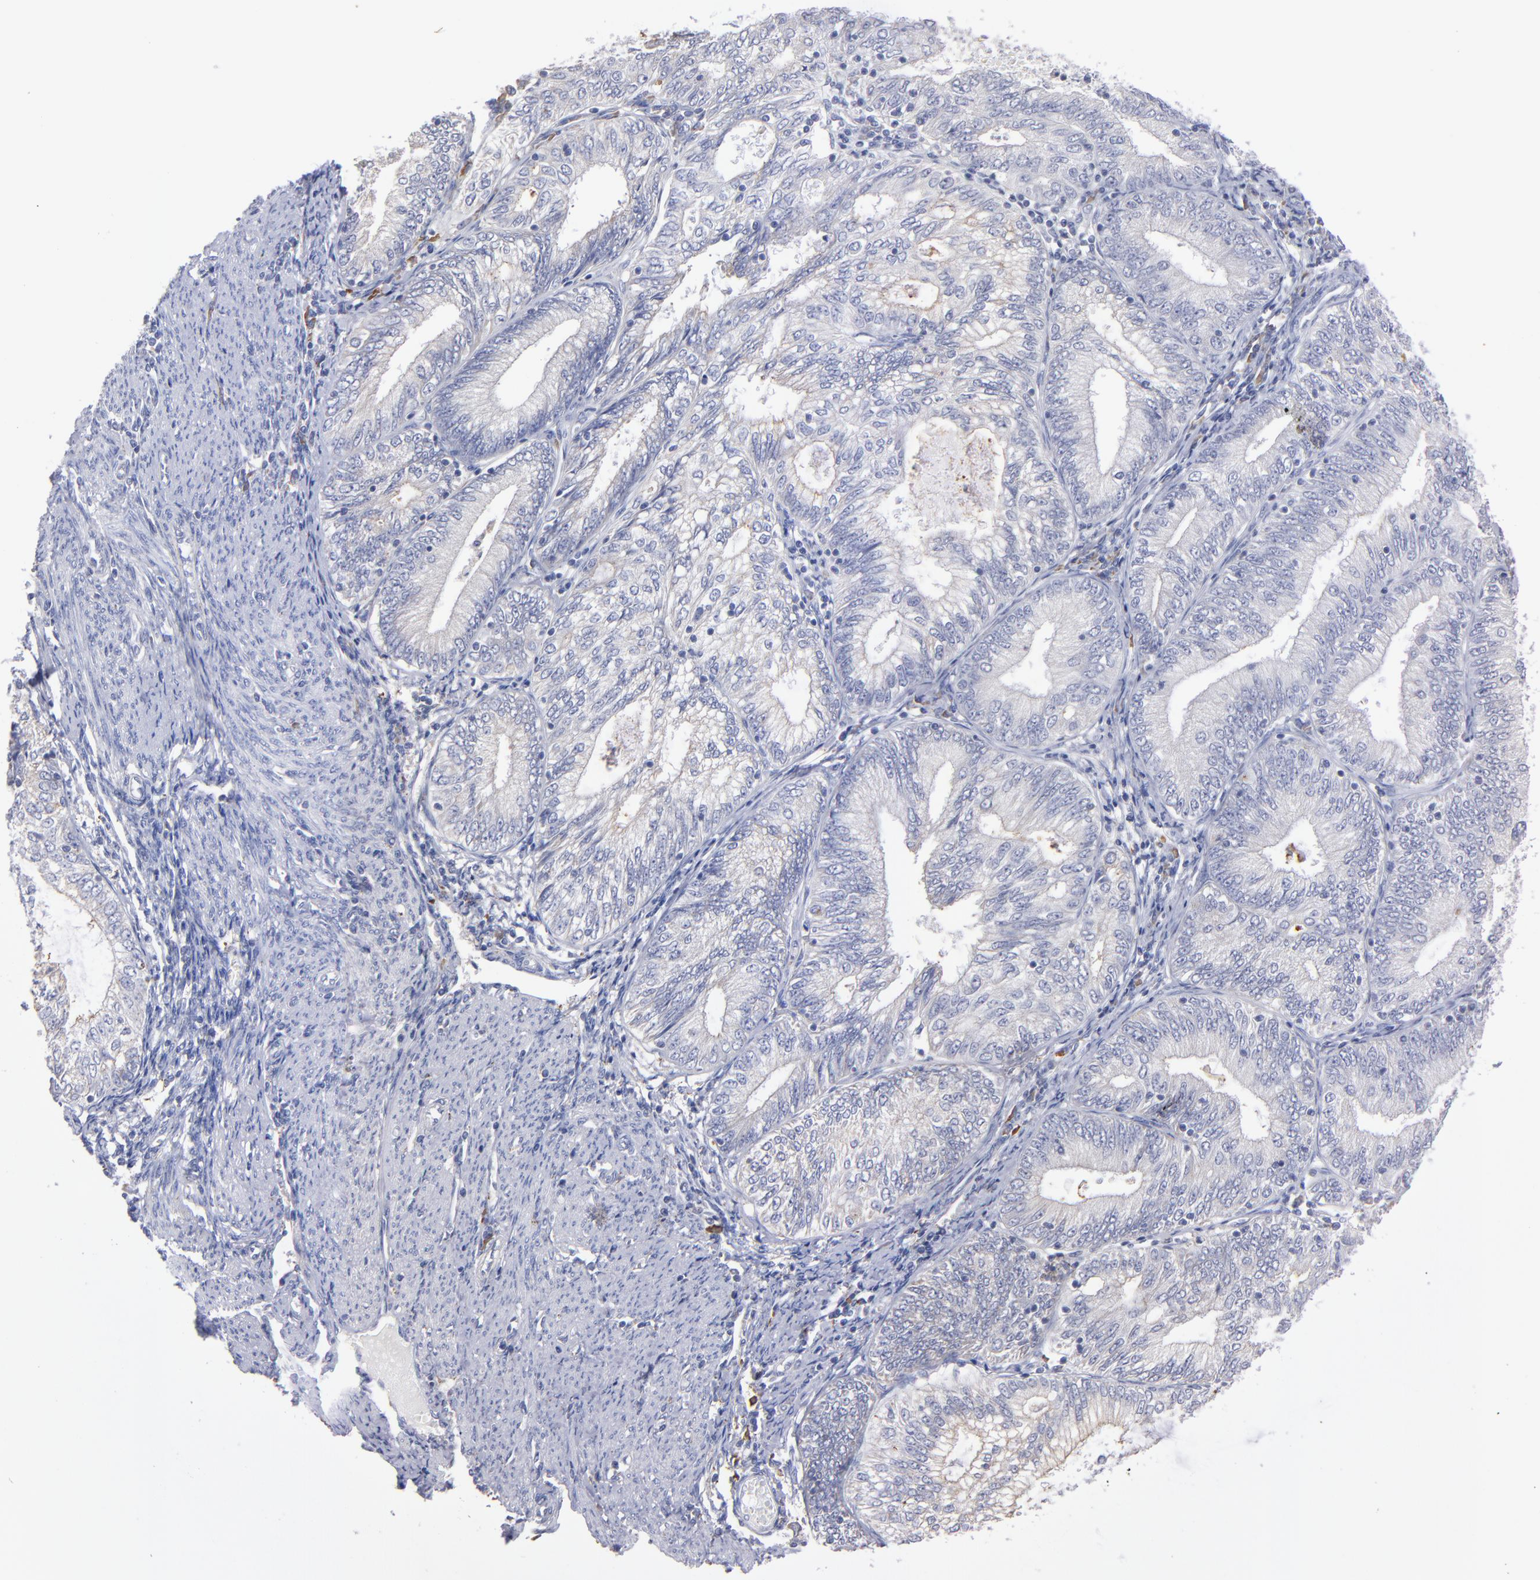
{"staining": {"intensity": "negative", "quantity": "none", "location": "none"}, "tissue": "endometrial cancer", "cell_type": "Tumor cells", "image_type": "cancer", "snomed": [{"axis": "morphology", "description": "Adenocarcinoma, NOS"}, {"axis": "topography", "description": "Endometrium"}], "caption": "The histopathology image displays no staining of tumor cells in endometrial adenocarcinoma.", "gene": "MFGE8", "patient": {"sex": "female", "age": 69}}